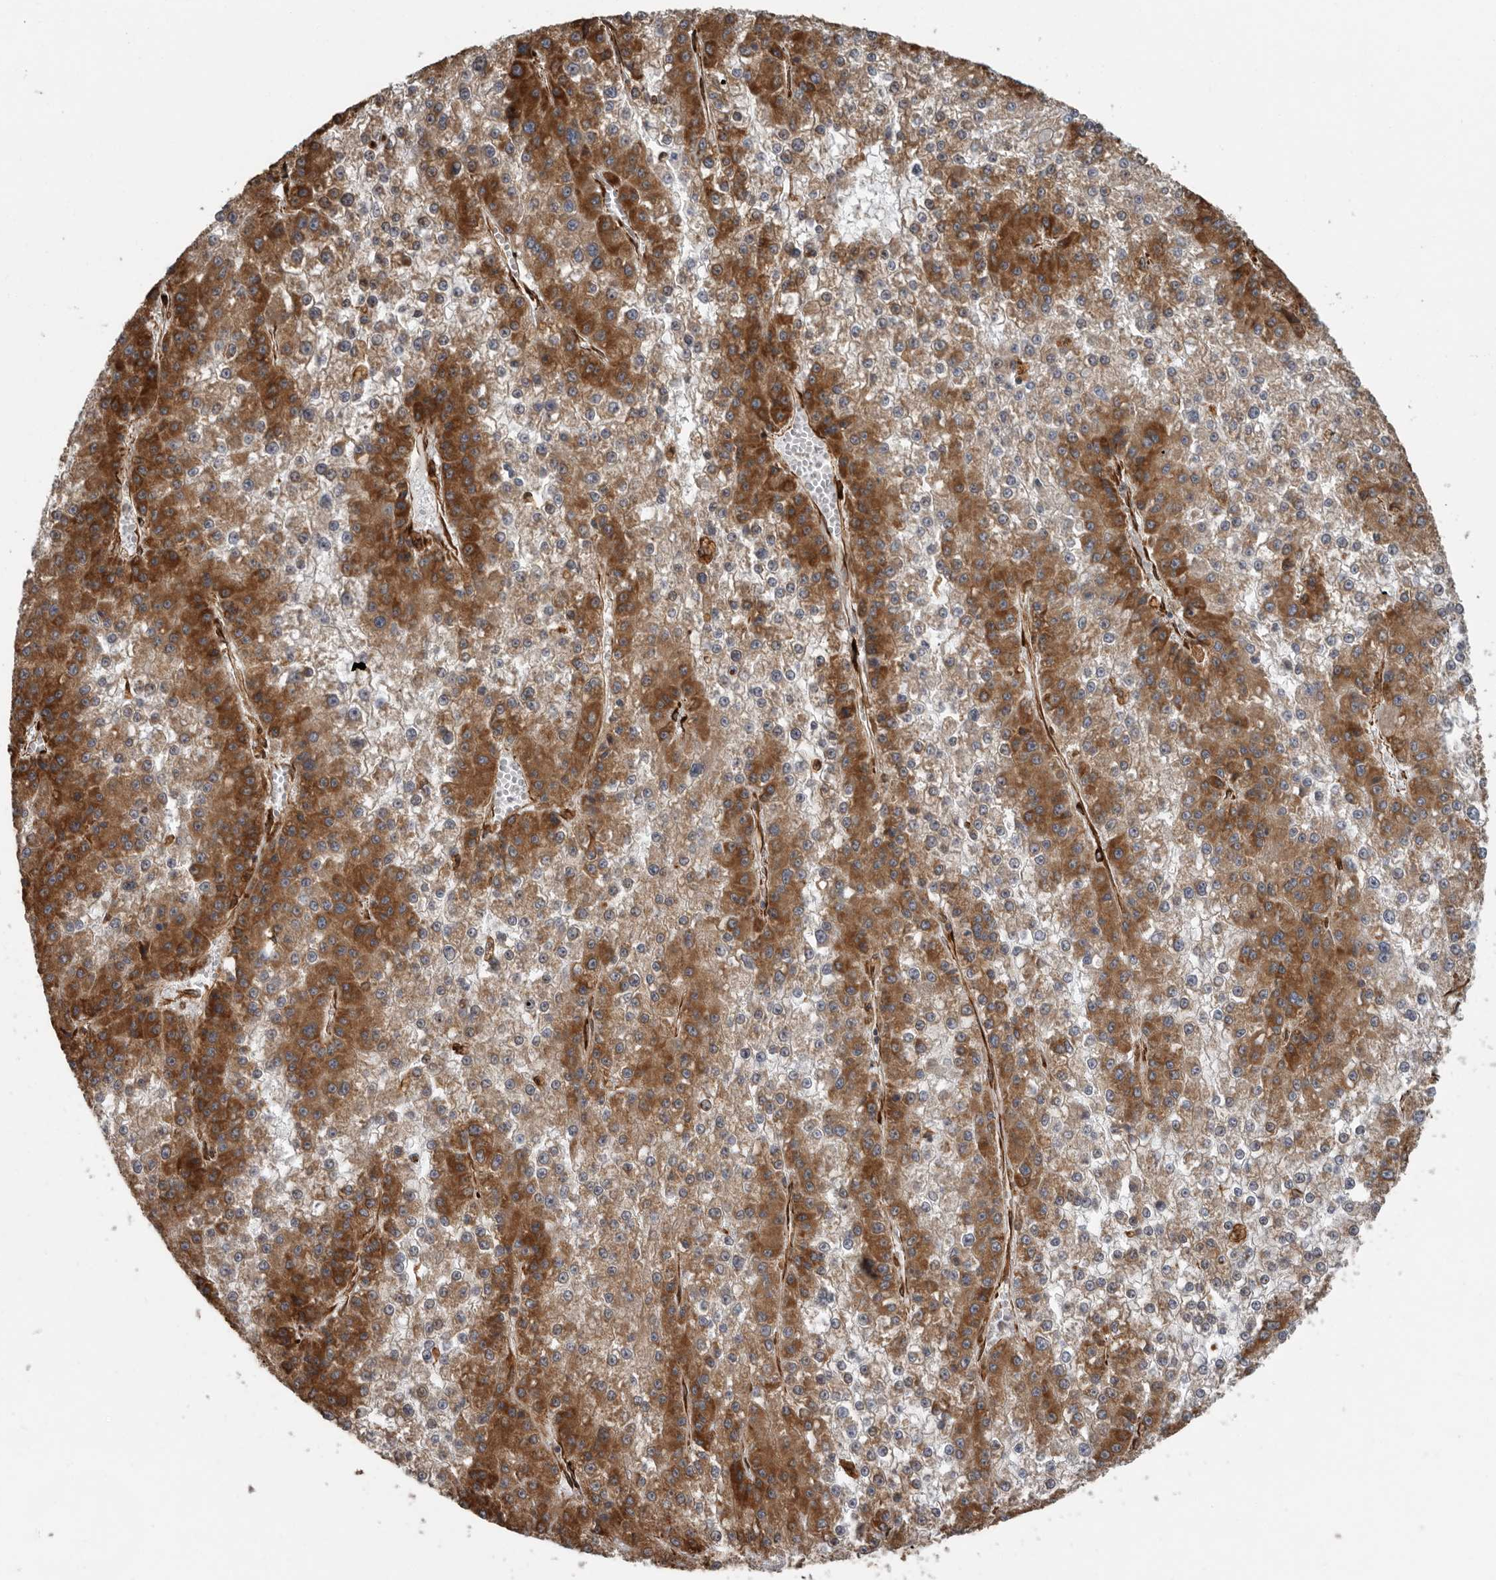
{"staining": {"intensity": "moderate", "quantity": ">75%", "location": "cytoplasmic/membranous"}, "tissue": "liver cancer", "cell_type": "Tumor cells", "image_type": "cancer", "snomed": [{"axis": "morphology", "description": "Carcinoma, Hepatocellular, NOS"}, {"axis": "topography", "description": "Liver"}], "caption": "Liver hepatocellular carcinoma was stained to show a protein in brown. There is medium levels of moderate cytoplasmic/membranous staining in approximately >75% of tumor cells.", "gene": "CEP350", "patient": {"sex": "female", "age": 73}}